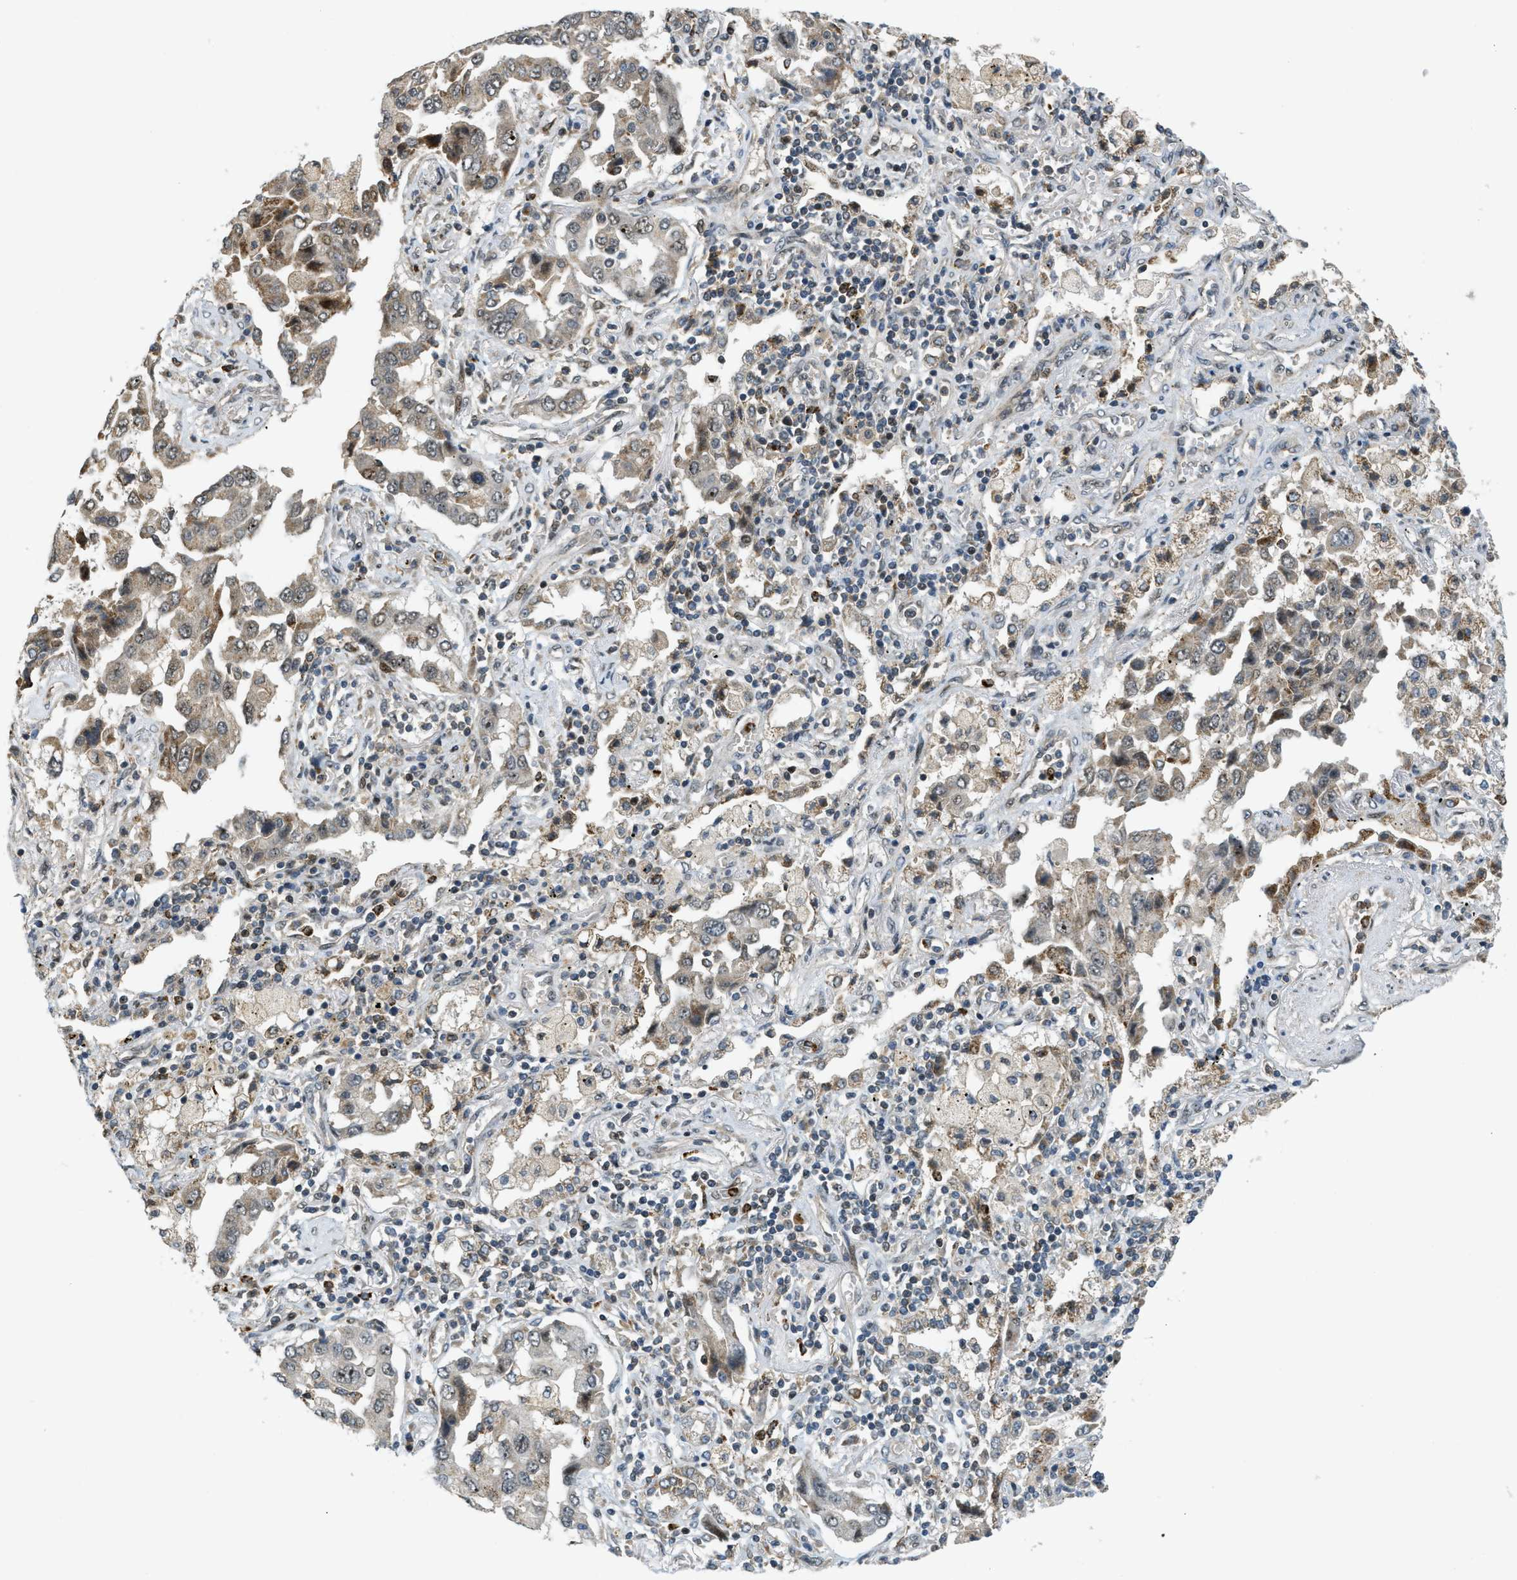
{"staining": {"intensity": "negative", "quantity": "none", "location": "none"}, "tissue": "lung cancer", "cell_type": "Tumor cells", "image_type": "cancer", "snomed": [{"axis": "morphology", "description": "Adenocarcinoma, NOS"}, {"axis": "topography", "description": "Lung"}], "caption": "Immunohistochemistry of human lung cancer displays no staining in tumor cells.", "gene": "TRAPPC14", "patient": {"sex": "female", "age": 65}}